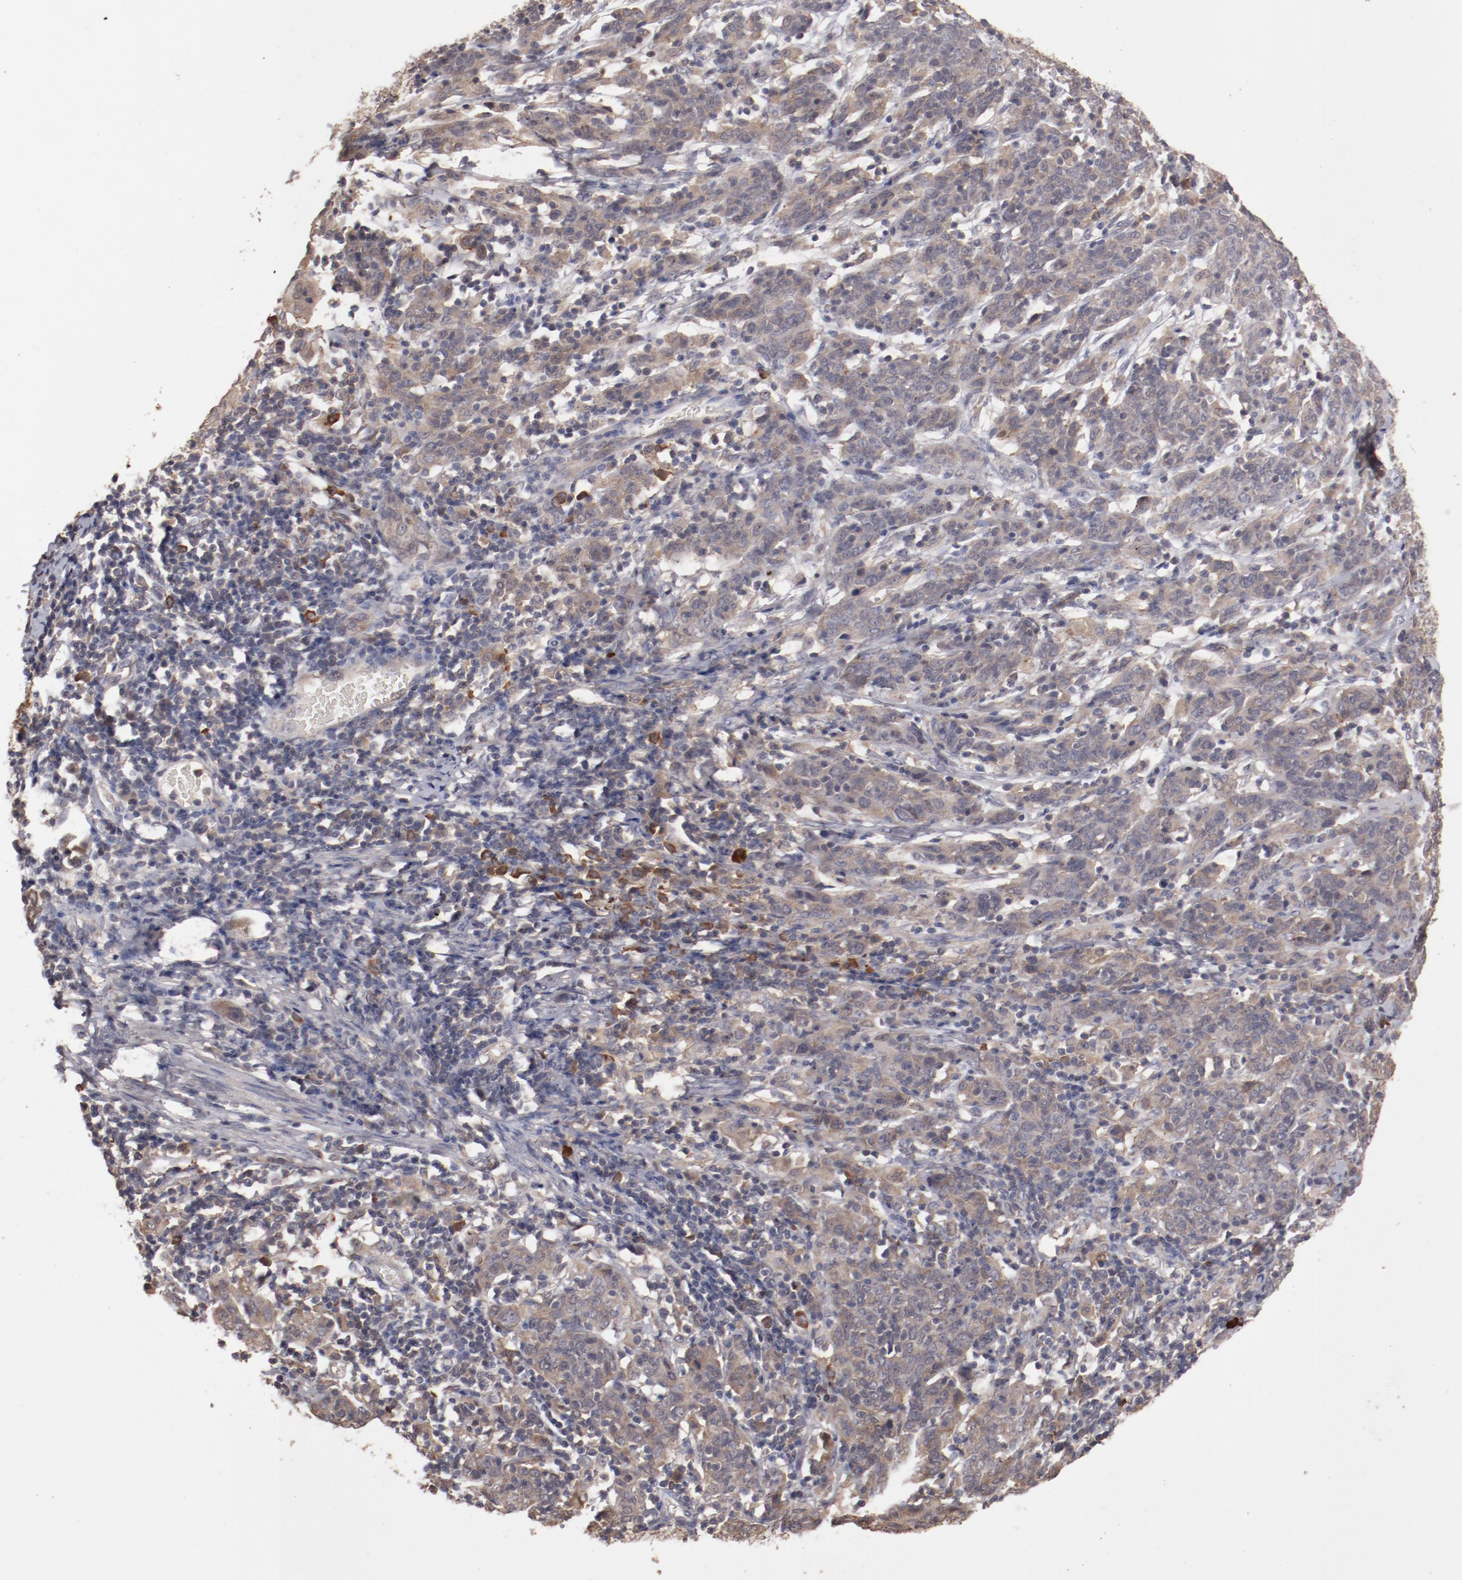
{"staining": {"intensity": "weak", "quantity": ">75%", "location": "cytoplasmic/membranous"}, "tissue": "cervical cancer", "cell_type": "Tumor cells", "image_type": "cancer", "snomed": [{"axis": "morphology", "description": "Normal tissue, NOS"}, {"axis": "morphology", "description": "Squamous cell carcinoma, NOS"}, {"axis": "topography", "description": "Cervix"}], "caption": "Cervical squamous cell carcinoma stained for a protein (brown) demonstrates weak cytoplasmic/membranous positive expression in approximately >75% of tumor cells.", "gene": "LRRC75B", "patient": {"sex": "female", "age": 67}}